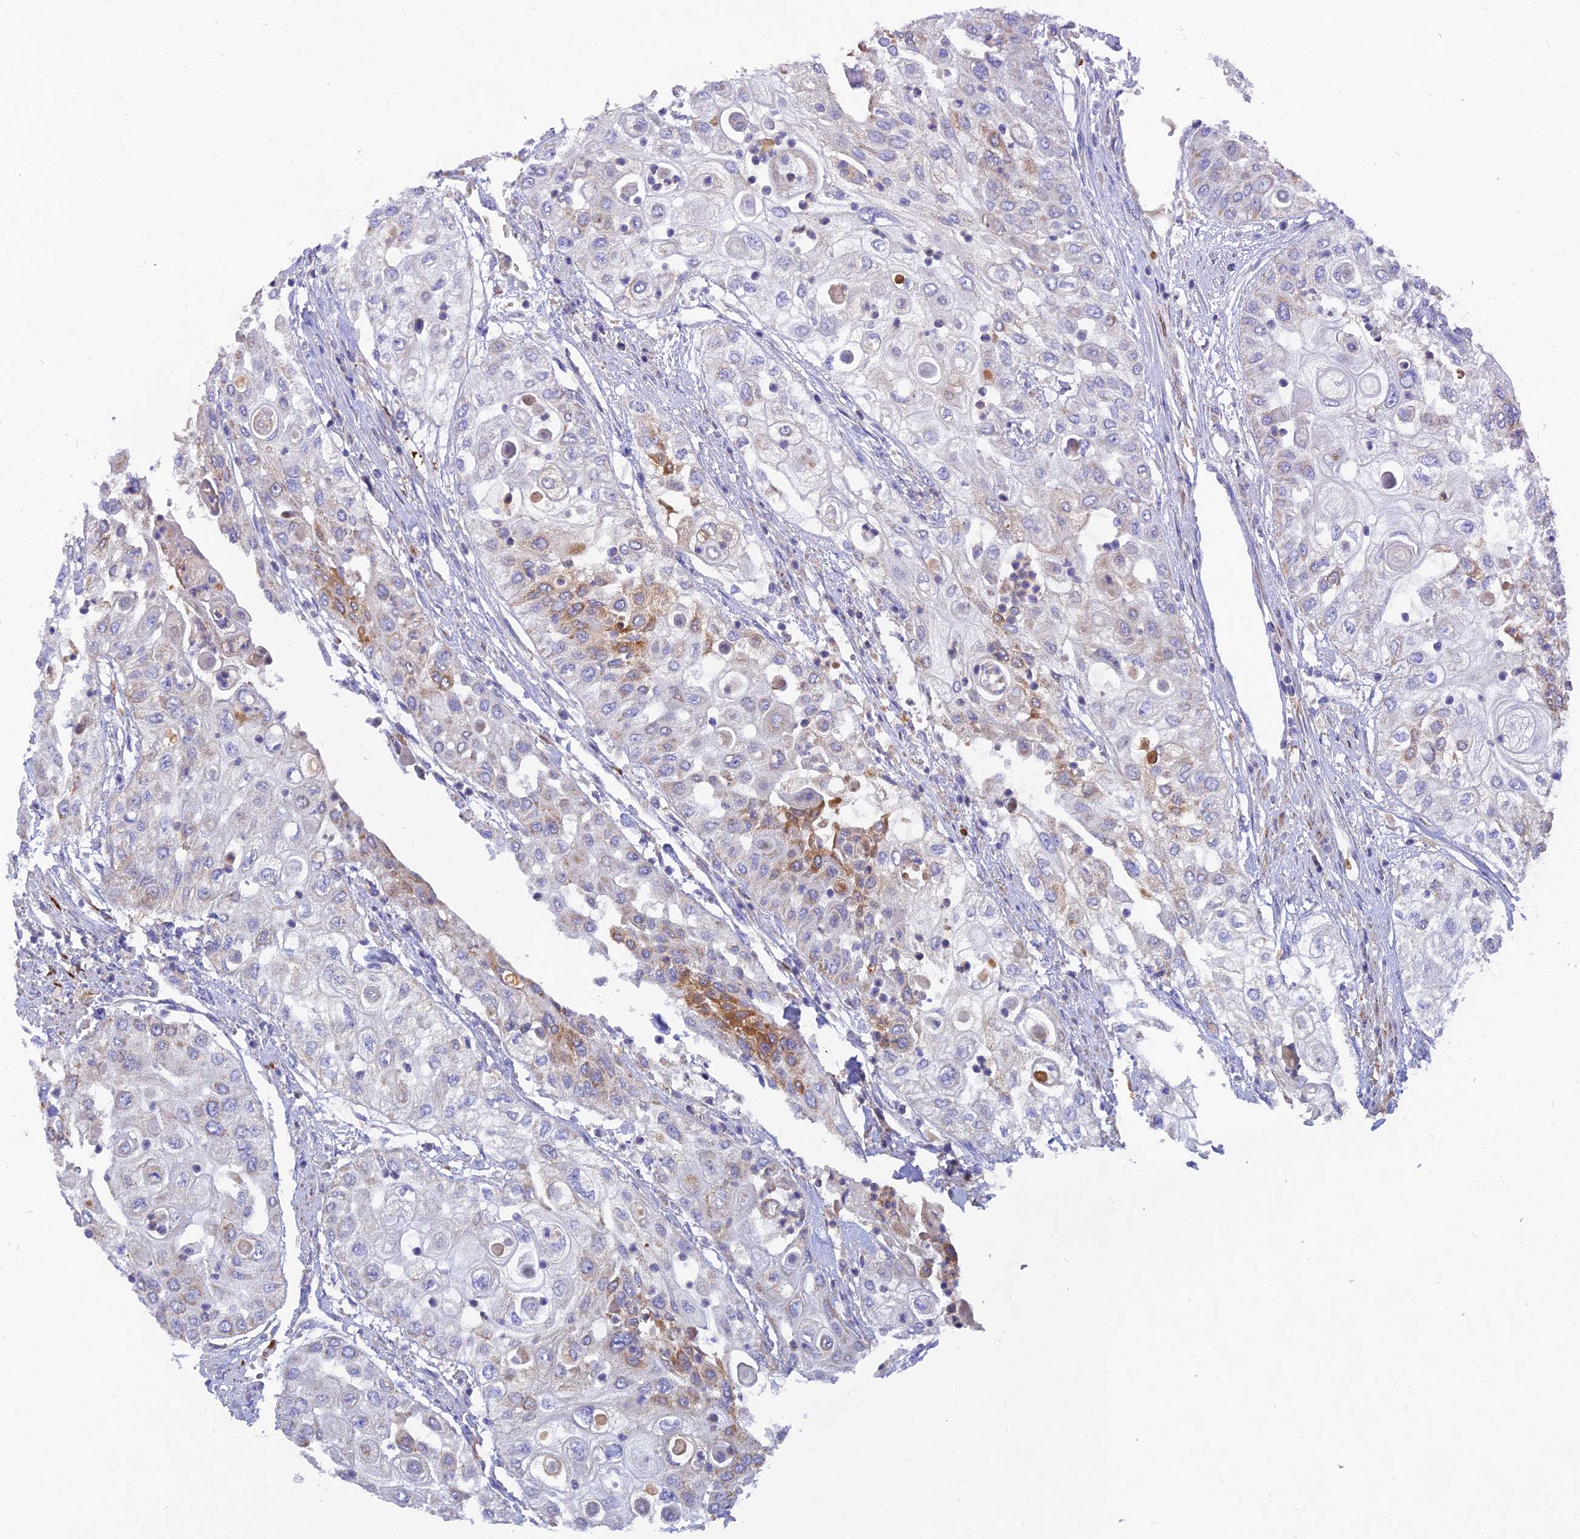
{"staining": {"intensity": "moderate", "quantity": "<25%", "location": "cytoplasmic/membranous"}, "tissue": "urothelial cancer", "cell_type": "Tumor cells", "image_type": "cancer", "snomed": [{"axis": "morphology", "description": "Urothelial carcinoma, High grade"}, {"axis": "topography", "description": "Urinary bladder"}], "caption": "IHC histopathology image of urothelial carcinoma (high-grade) stained for a protein (brown), which reveals low levels of moderate cytoplasmic/membranous positivity in about <25% of tumor cells.", "gene": "CACNA1B", "patient": {"sex": "female", "age": 79}}